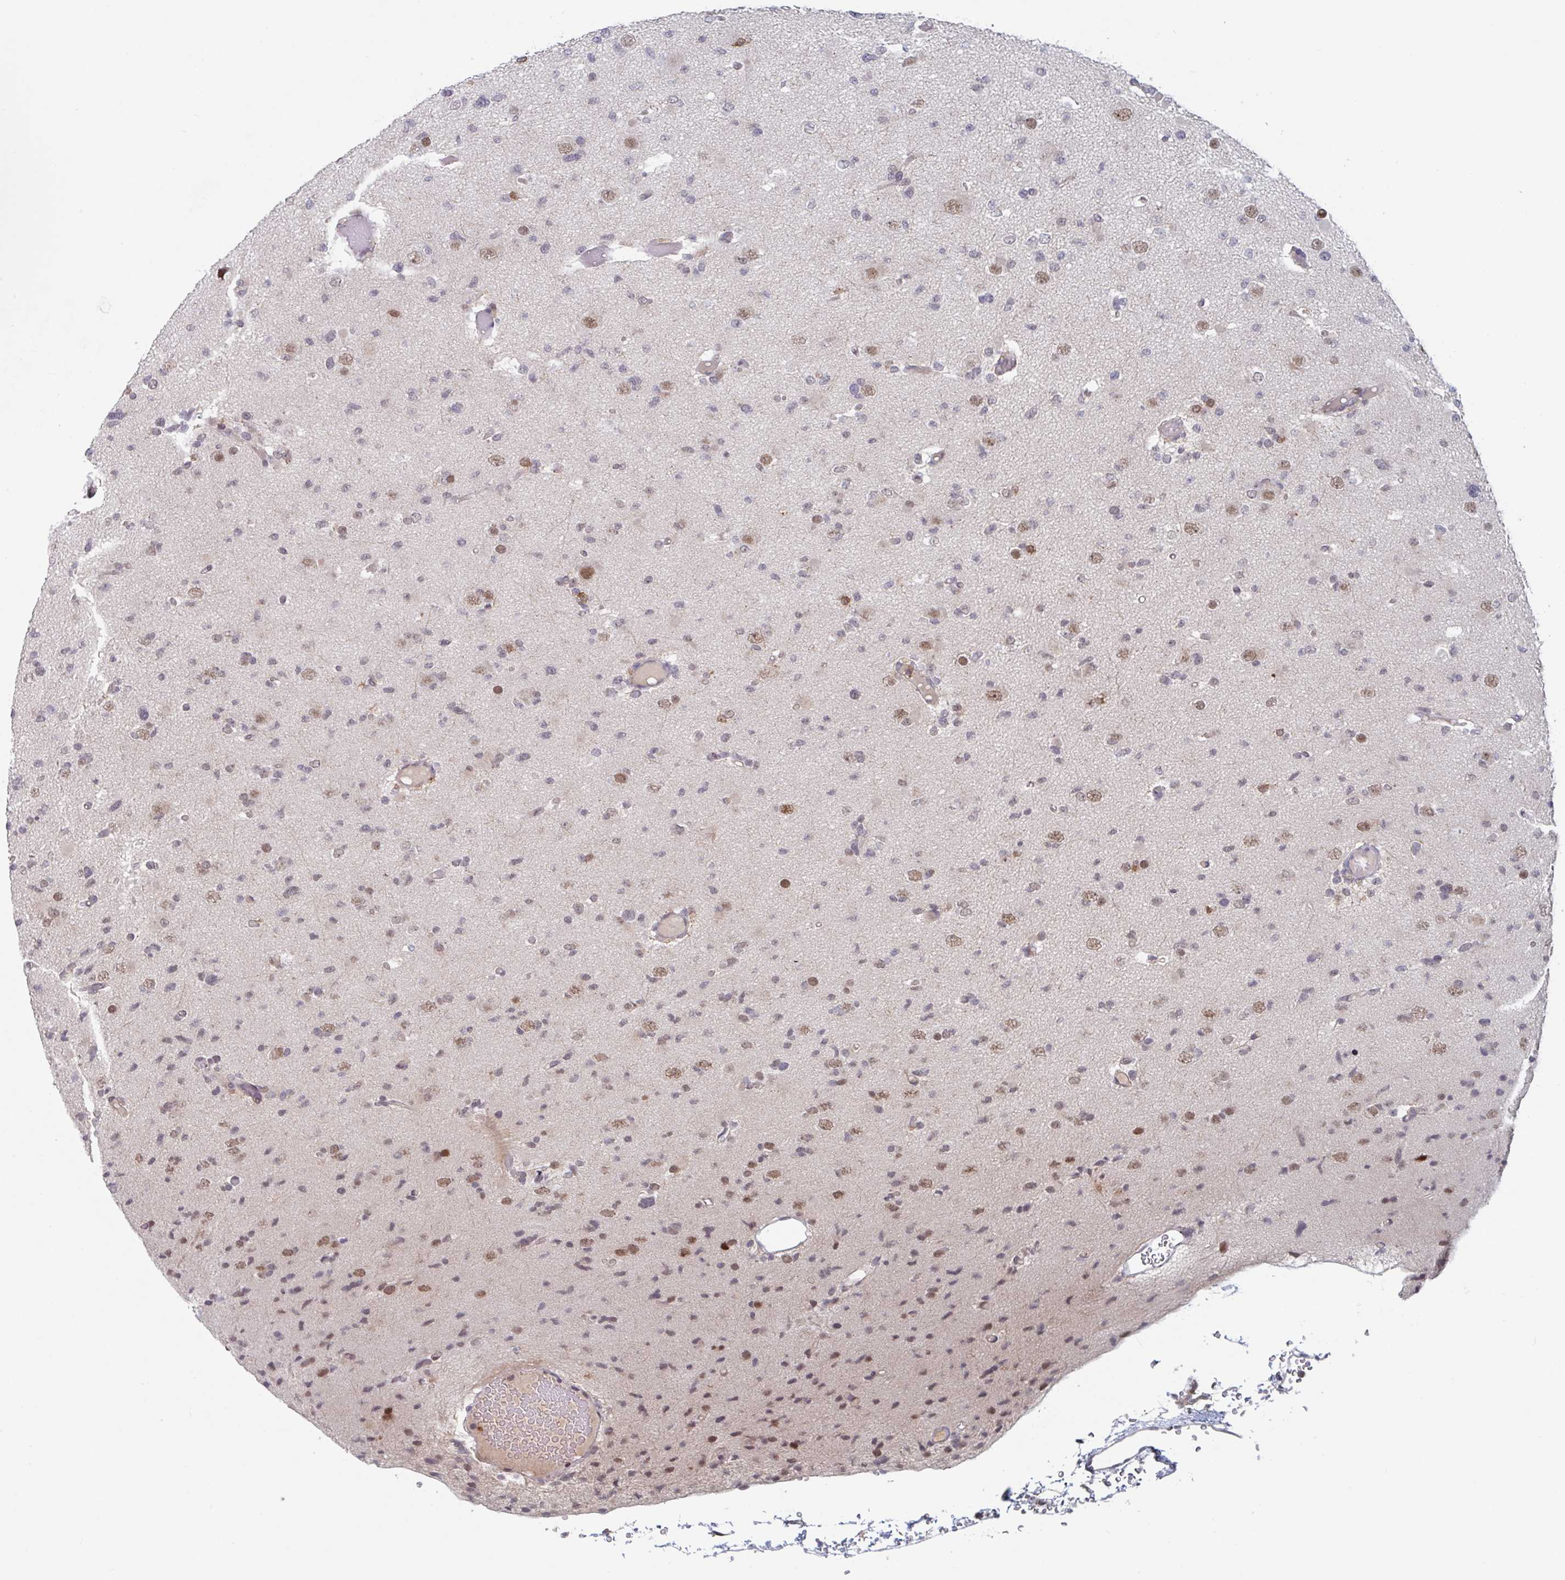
{"staining": {"intensity": "moderate", "quantity": "25%-75%", "location": "nuclear"}, "tissue": "glioma", "cell_type": "Tumor cells", "image_type": "cancer", "snomed": [{"axis": "morphology", "description": "Glioma, malignant, Low grade"}, {"axis": "topography", "description": "Brain"}], "caption": "Protein expression analysis of human glioma reveals moderate nuclear positivity in approximately 25%-75% of tumor cells. The staining was performed using DAB (3,3'-diaminobenzidine), with brown indicating positive protein expression. Nuclei are stained blue with hematoxylin.", "gene": "RNF212", "patient": {"sex": "female", "age": 22}}